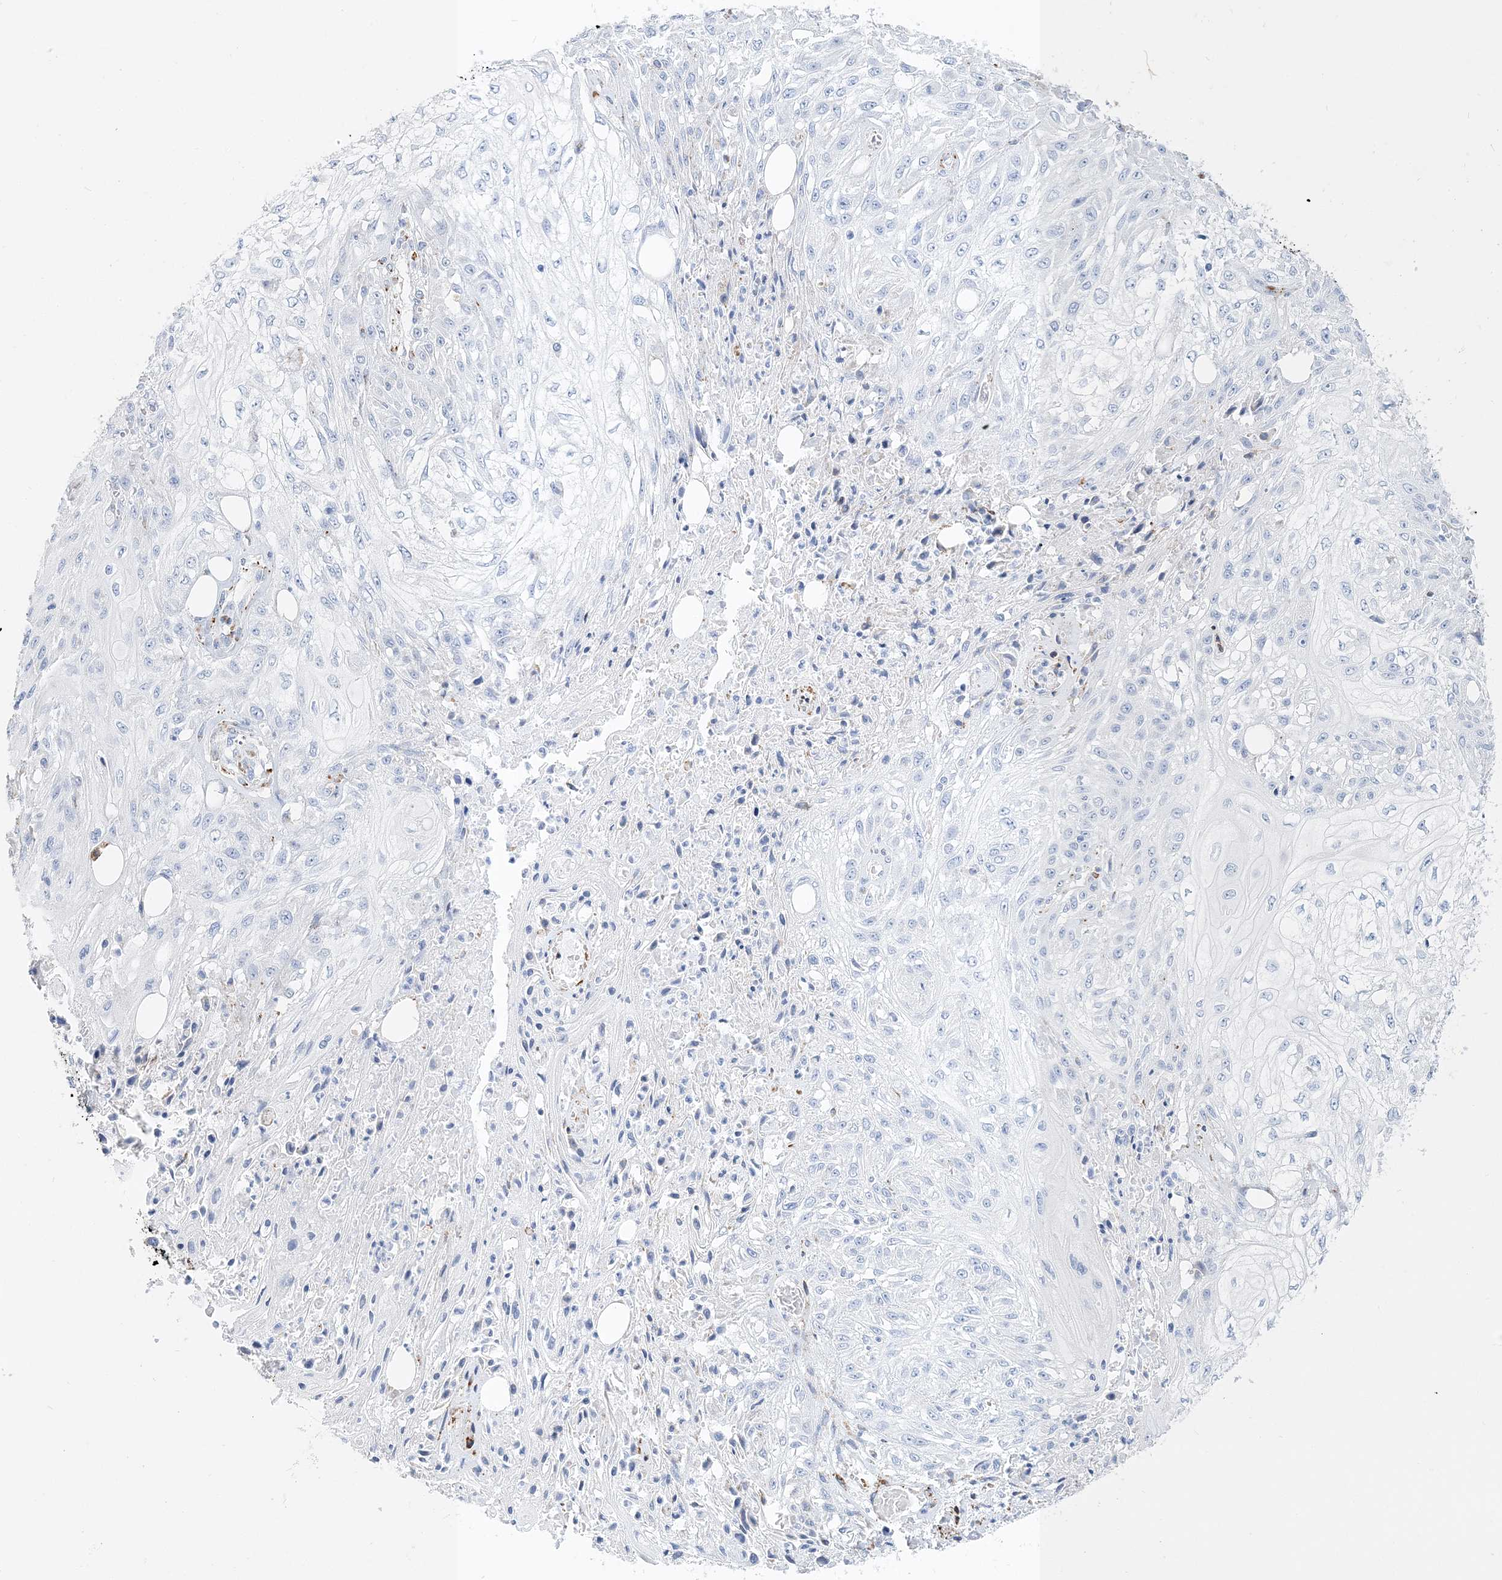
{"staining": {"intensity": "negative", "quantity": "none", "location": "none"}, "tissue": "skin cancer", "cell_type": "Tumor cells", "image_type": "cancer", "snomed": [{"axis": "morphology", "description": "Squamous cell carcinoma, NOS"}, {"axis": "morphology", "description": "Squamous cell carcinoma, metastatic, NOS"}, {"axis": "topography", "description": "Skin"}, {"axis": "topography", "description": "Lymph node"}], "caption": "DAB immunohistochemical staining of human skin cancer shows no significant staining in tumor cells. (Immunohistochemistry (ihc), brightfield microscopy, high magnification).", "gene": "TSPYL6", "patient": {"sex": "male", "age": 75}}